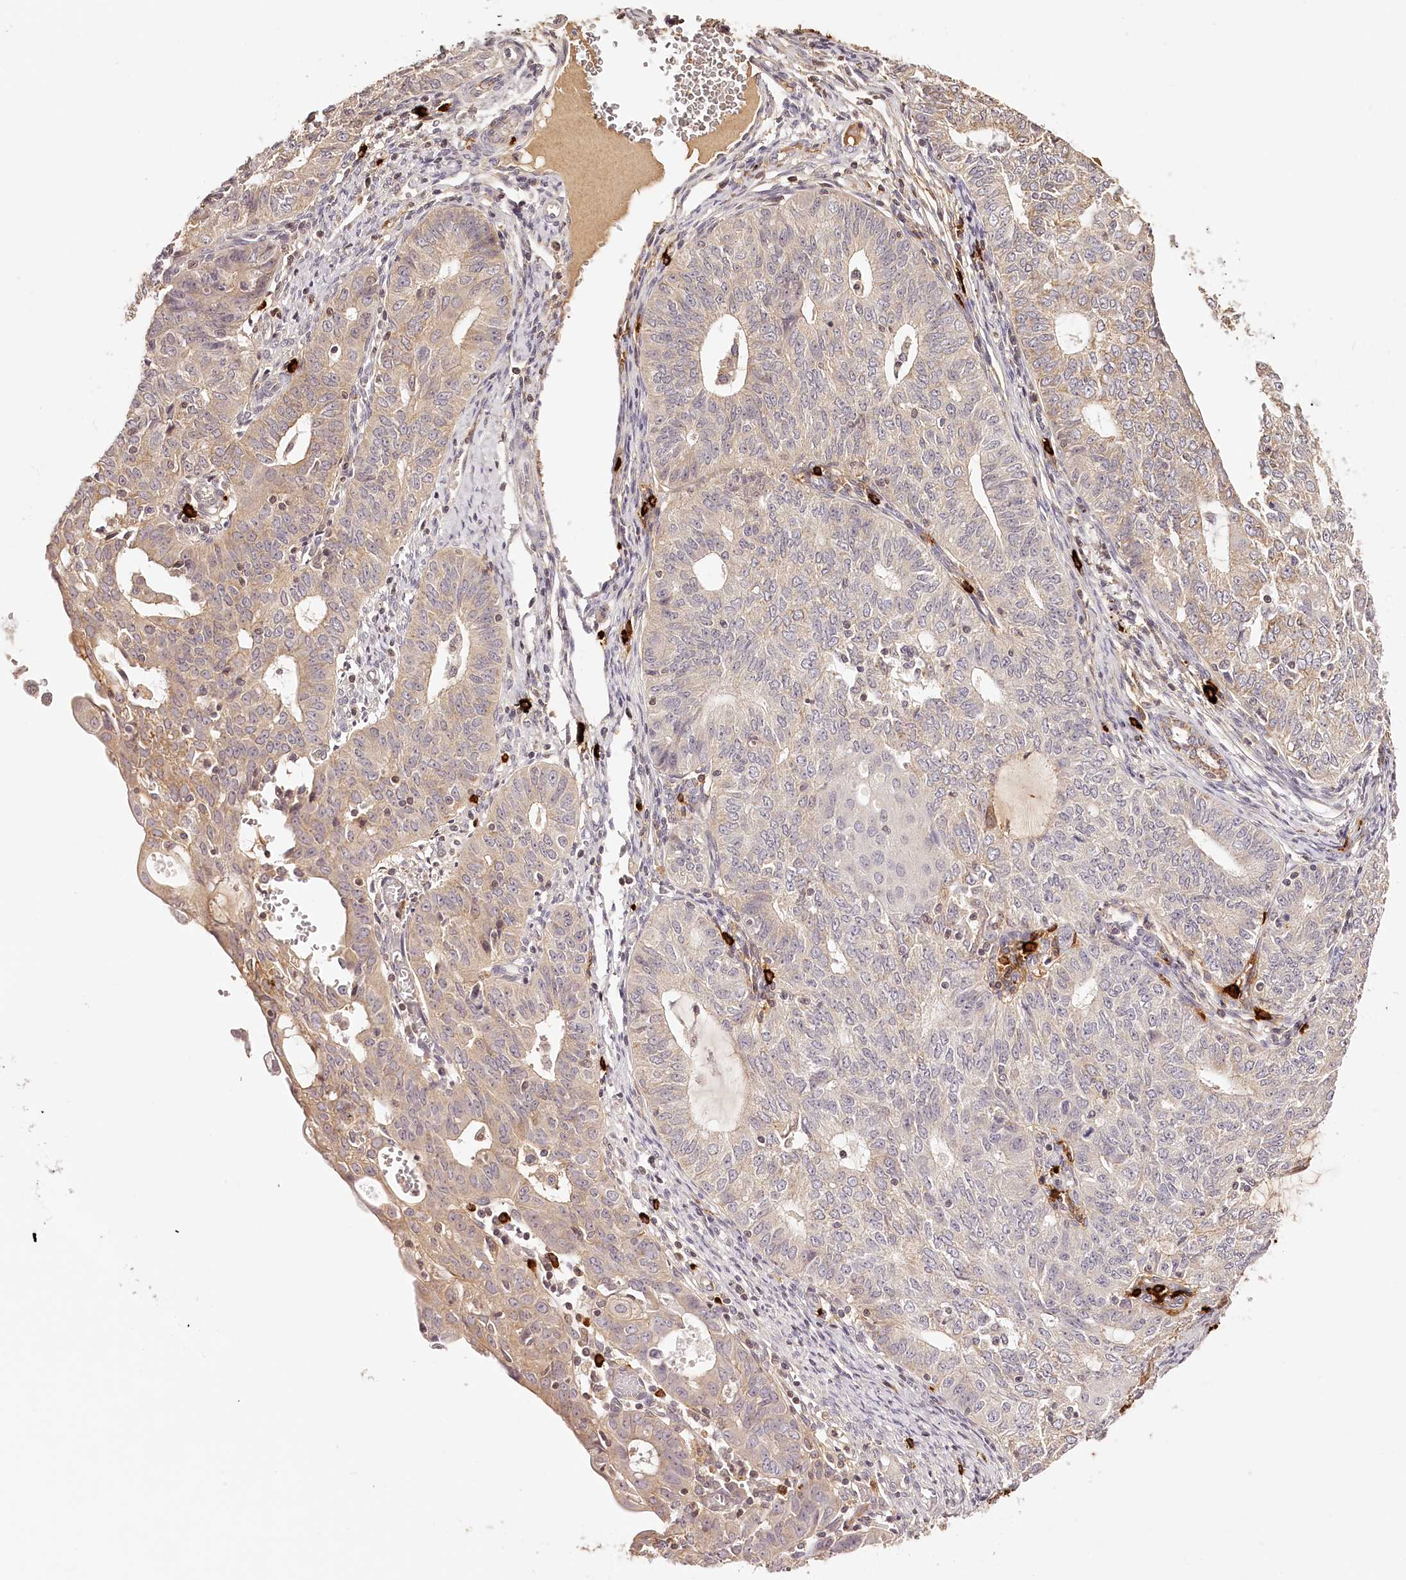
{"staining": {"intensity": "weak", "quantity": "25%-75%", "location": "cytoplasmic/membranous"}, "tissue": "endometrial cancer", "cell_type": "Tumor cells", "image_type": "cancer", "snomed": [{"axis": "morphology", "description": "Adenocarcinoma, NOS"}, {"axis": "topography", "description": "Endometrium"}], "caption": "Immunohistochemical staining of endometrial cancer exhibits weak cytoplasmic/membranous protein staining in about 25%-75% of tumor cells.", "gene": "SYNGR1", "patient": {"sex": "female", "age": 32}}